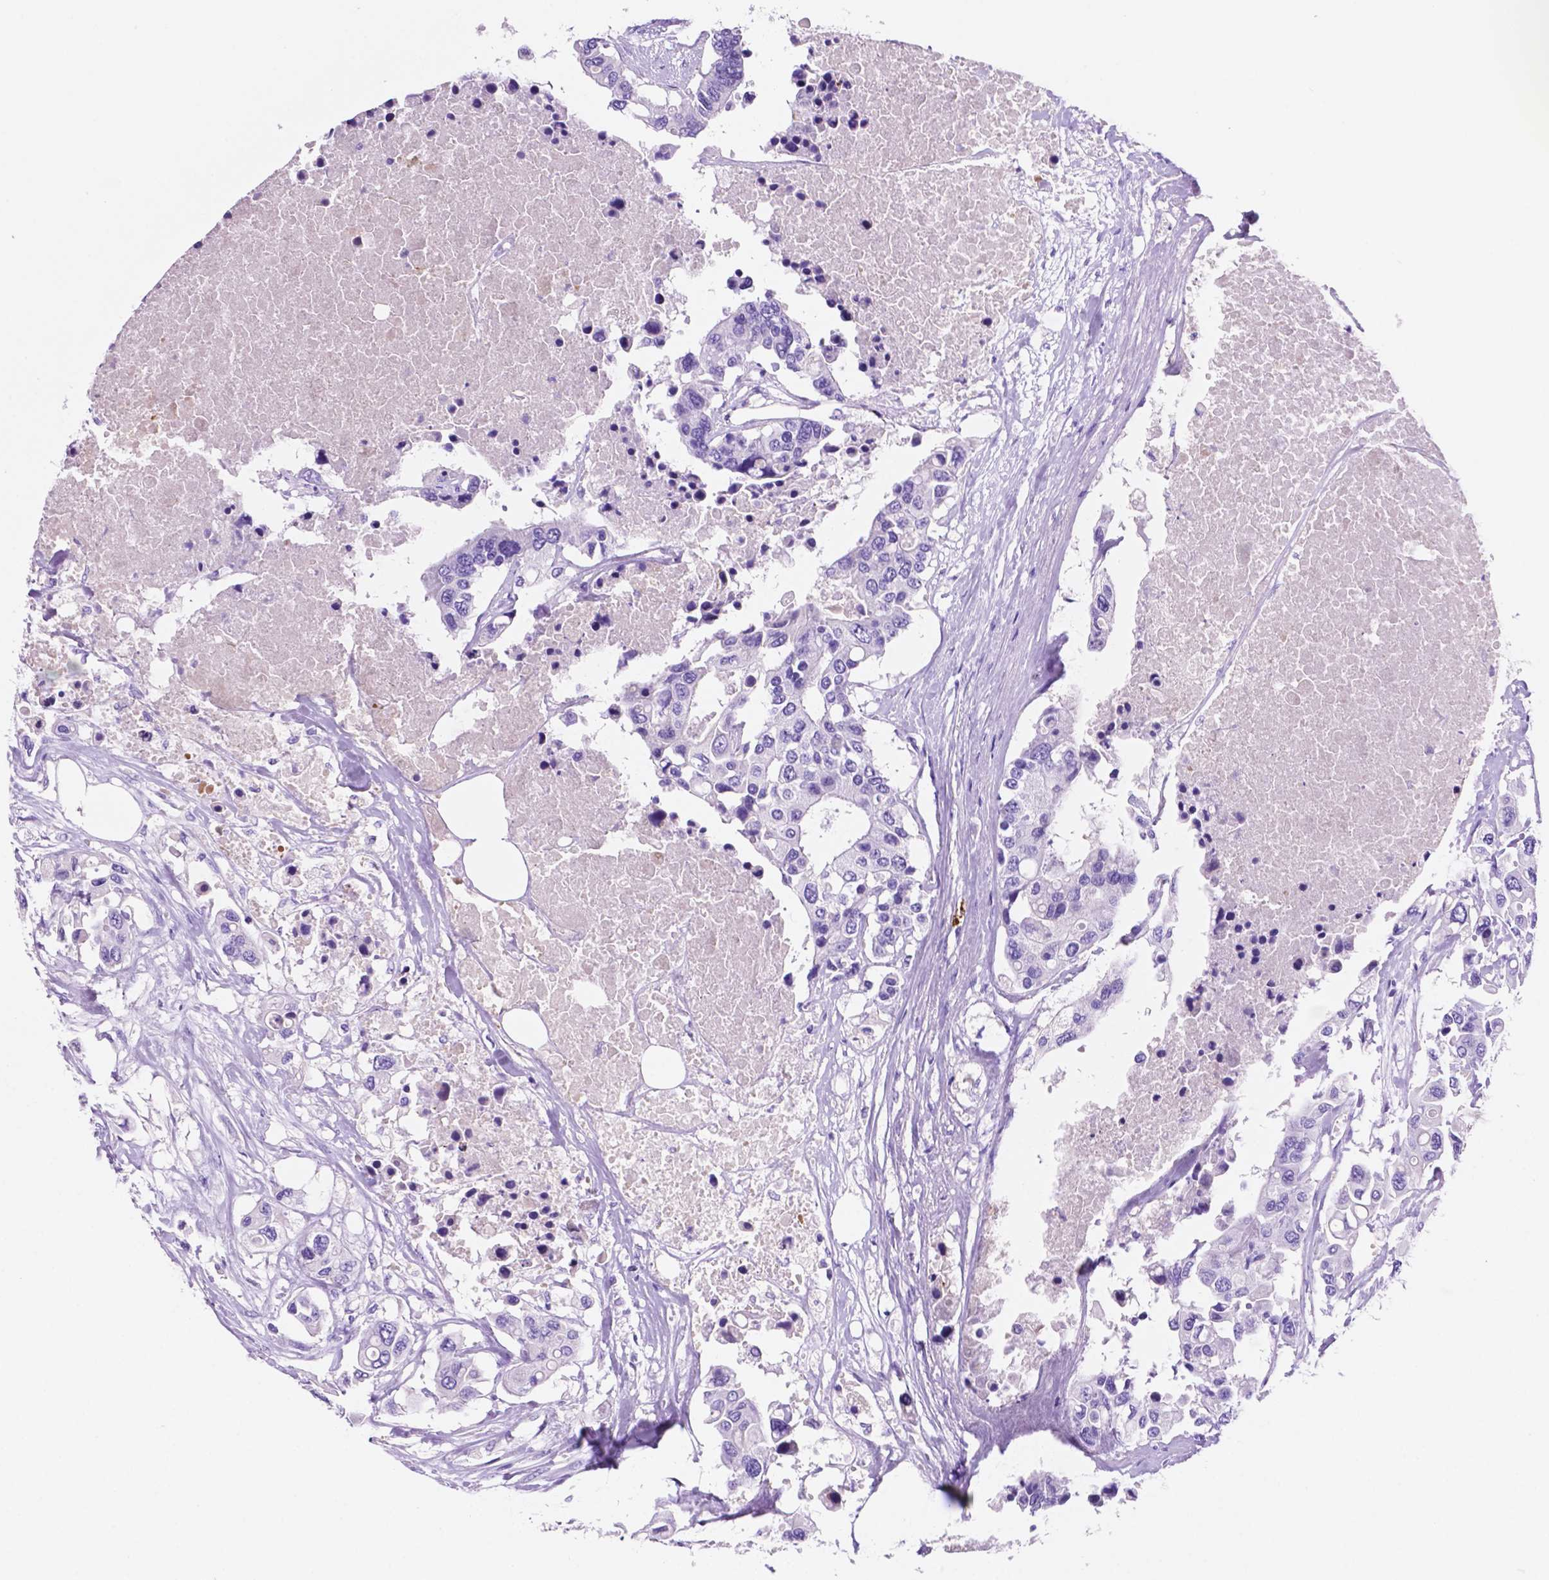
{"staining": {"intensity": "negative", "quantity": "none", "location": "none"}, "tissue": "colorectal cancer", "cell_type": "Tumor cells", "image_type": "cancer", "snomed": [{"axis": "morphology", "description": "Adenocarcinoma, NOS"}, {"axis": "topography", "description": "Colon"}], "caption": "Immunohistochemistry (IHC) micrograph of human colorectal cancer (adenocarcinoma) stained for a protein (brown), which displays no staining in tumor cells.", "gene": "FOXB2", "patient": {"sex": "male", "age": 77}}